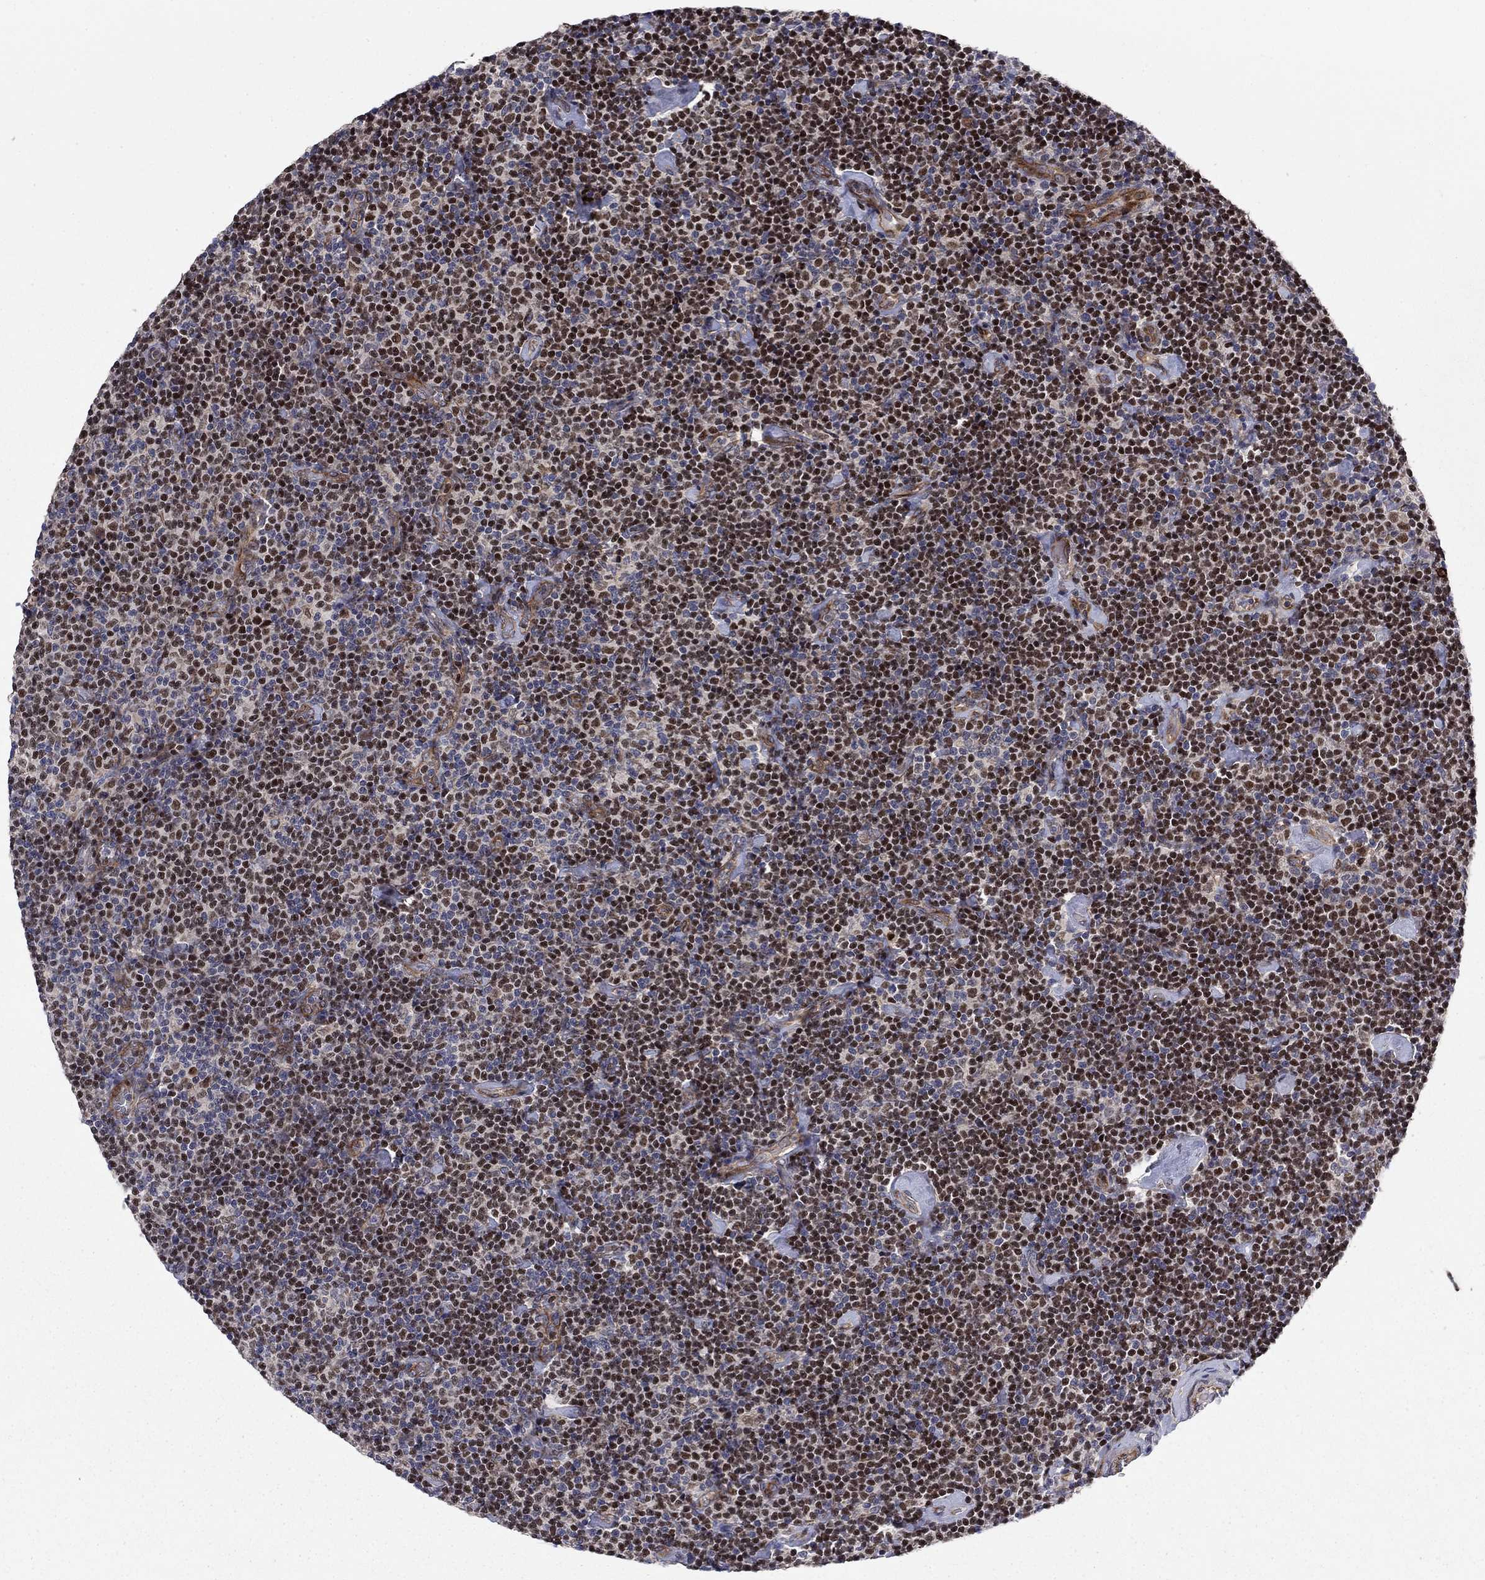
{"staining": {"intensity": "moderate", "quantity": ">75%", "location": "nuclear"}, "tissue": "lymphoma", "cell_type": "Tumor cells", "image_type": "cancer", "snomed": [{"axis": "morphology", "description": "Malignant lymphoma, non-Hodgkin's type, Low grade"}, {"axis": "topography", "description": "Lymph node"}], "caption": "Protein expression analysis of lymphoma displays moderate nuclear expression in approximately >75% of tumor cells. The protein is stained brown, and the nuclei are stained in blue (DAB IHC with brightfield microscopy, high magnification).", "gene": "BCL11A", "patient": {"sex": "male", "age": 81}}